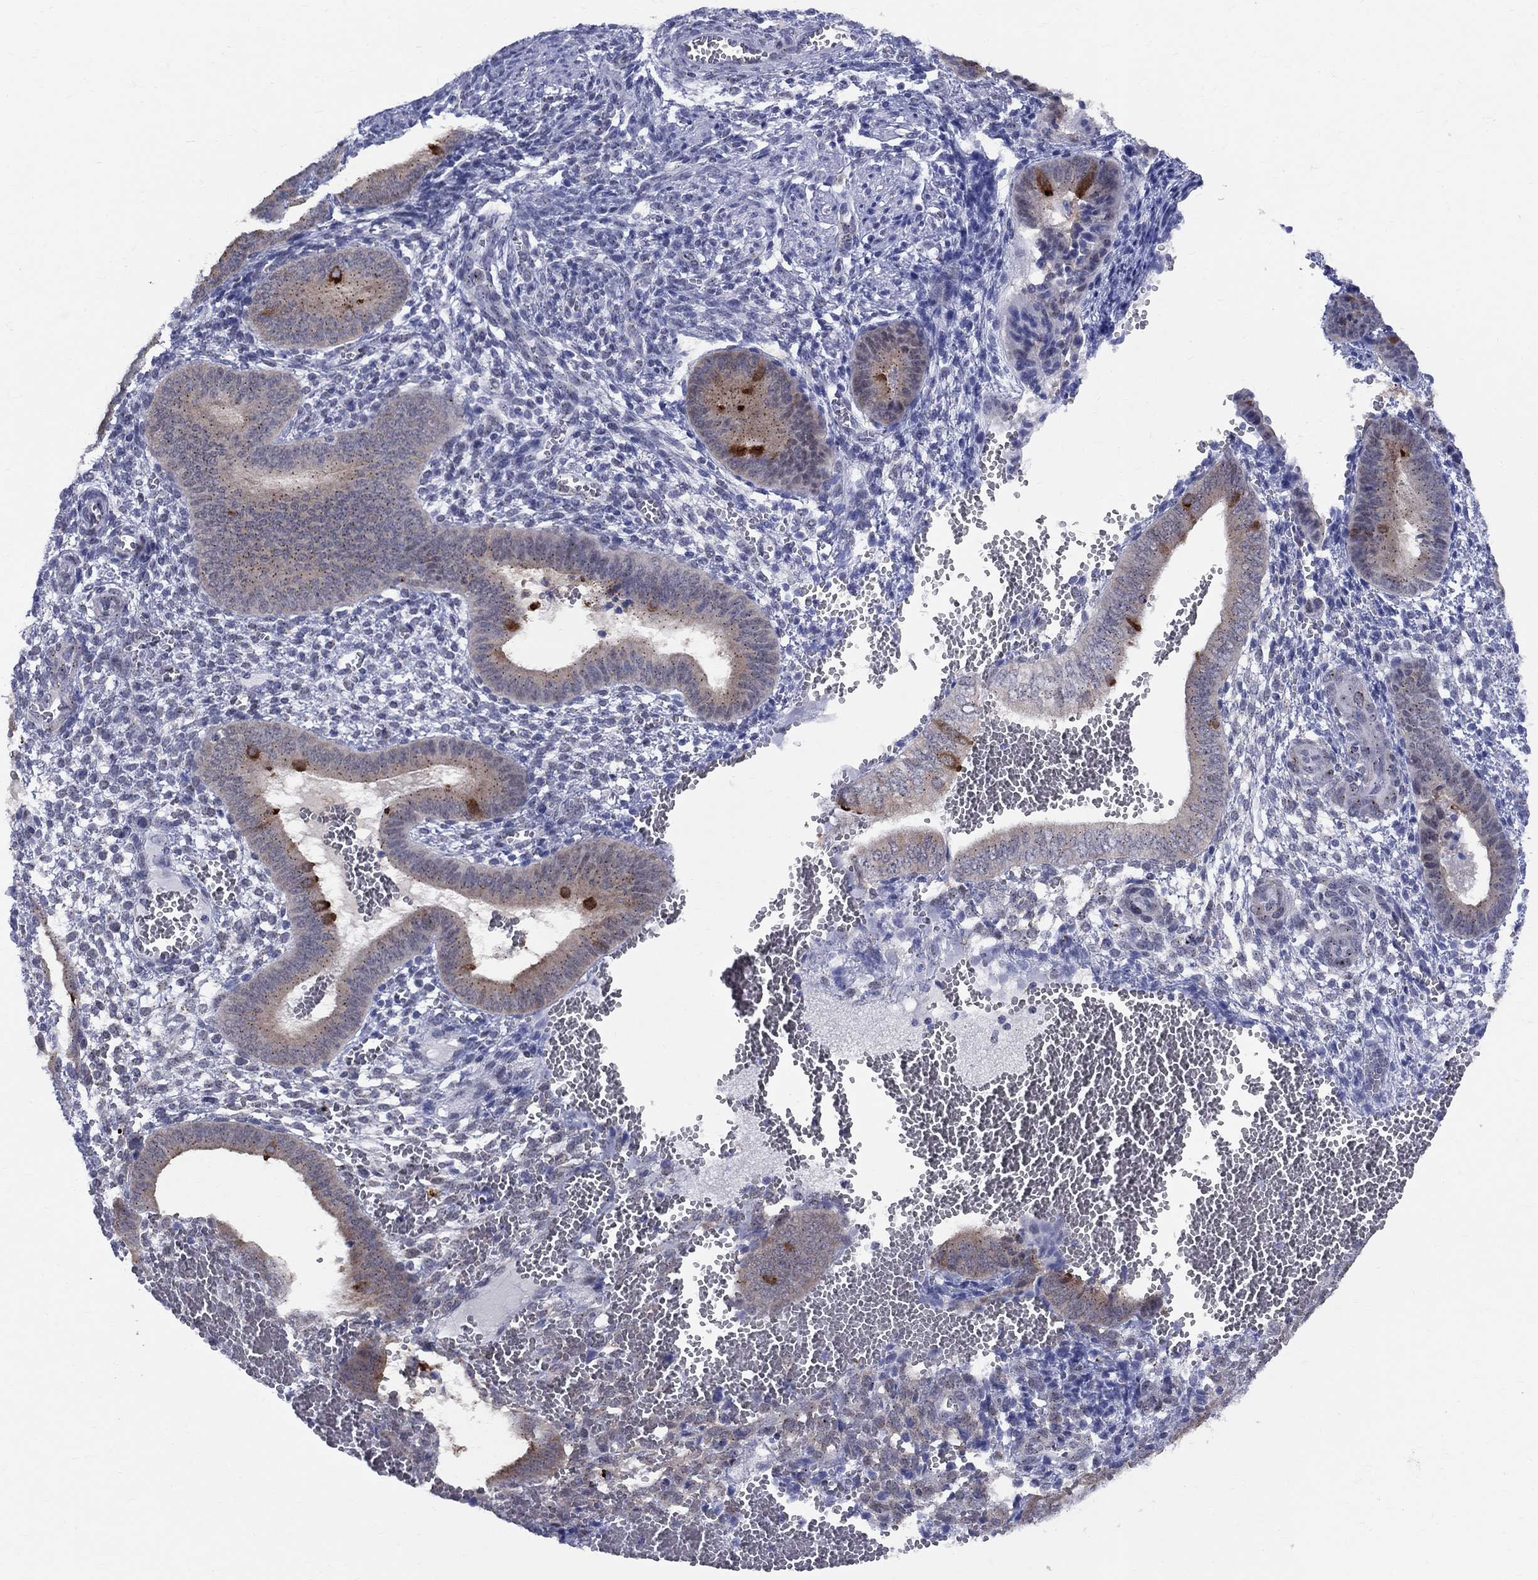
{"staining": {"intensity": "negative", "quantity": "none", "location": "none"}, "tissue": "endometrium", "cell_type": "Cells in endometrial stroma", "image_type": "normal", "snomed": [{"axis": "morphology", "description": "Normal tissue, NOS"}, {"axis": "topography", "description": "Endometrium"}], "caption": "Protein analysis of unremarkable endometrium demonstrates no significant positivity in cells in endometrial stroma. Brightfield microscopy of IHC stained with DAB (3,3'-diaminobenzidine) (brown) and hematoxylin (blue), captured at high magnification.", "gene": "CEP43", "patient": {"sex": "female", "age": 42}}